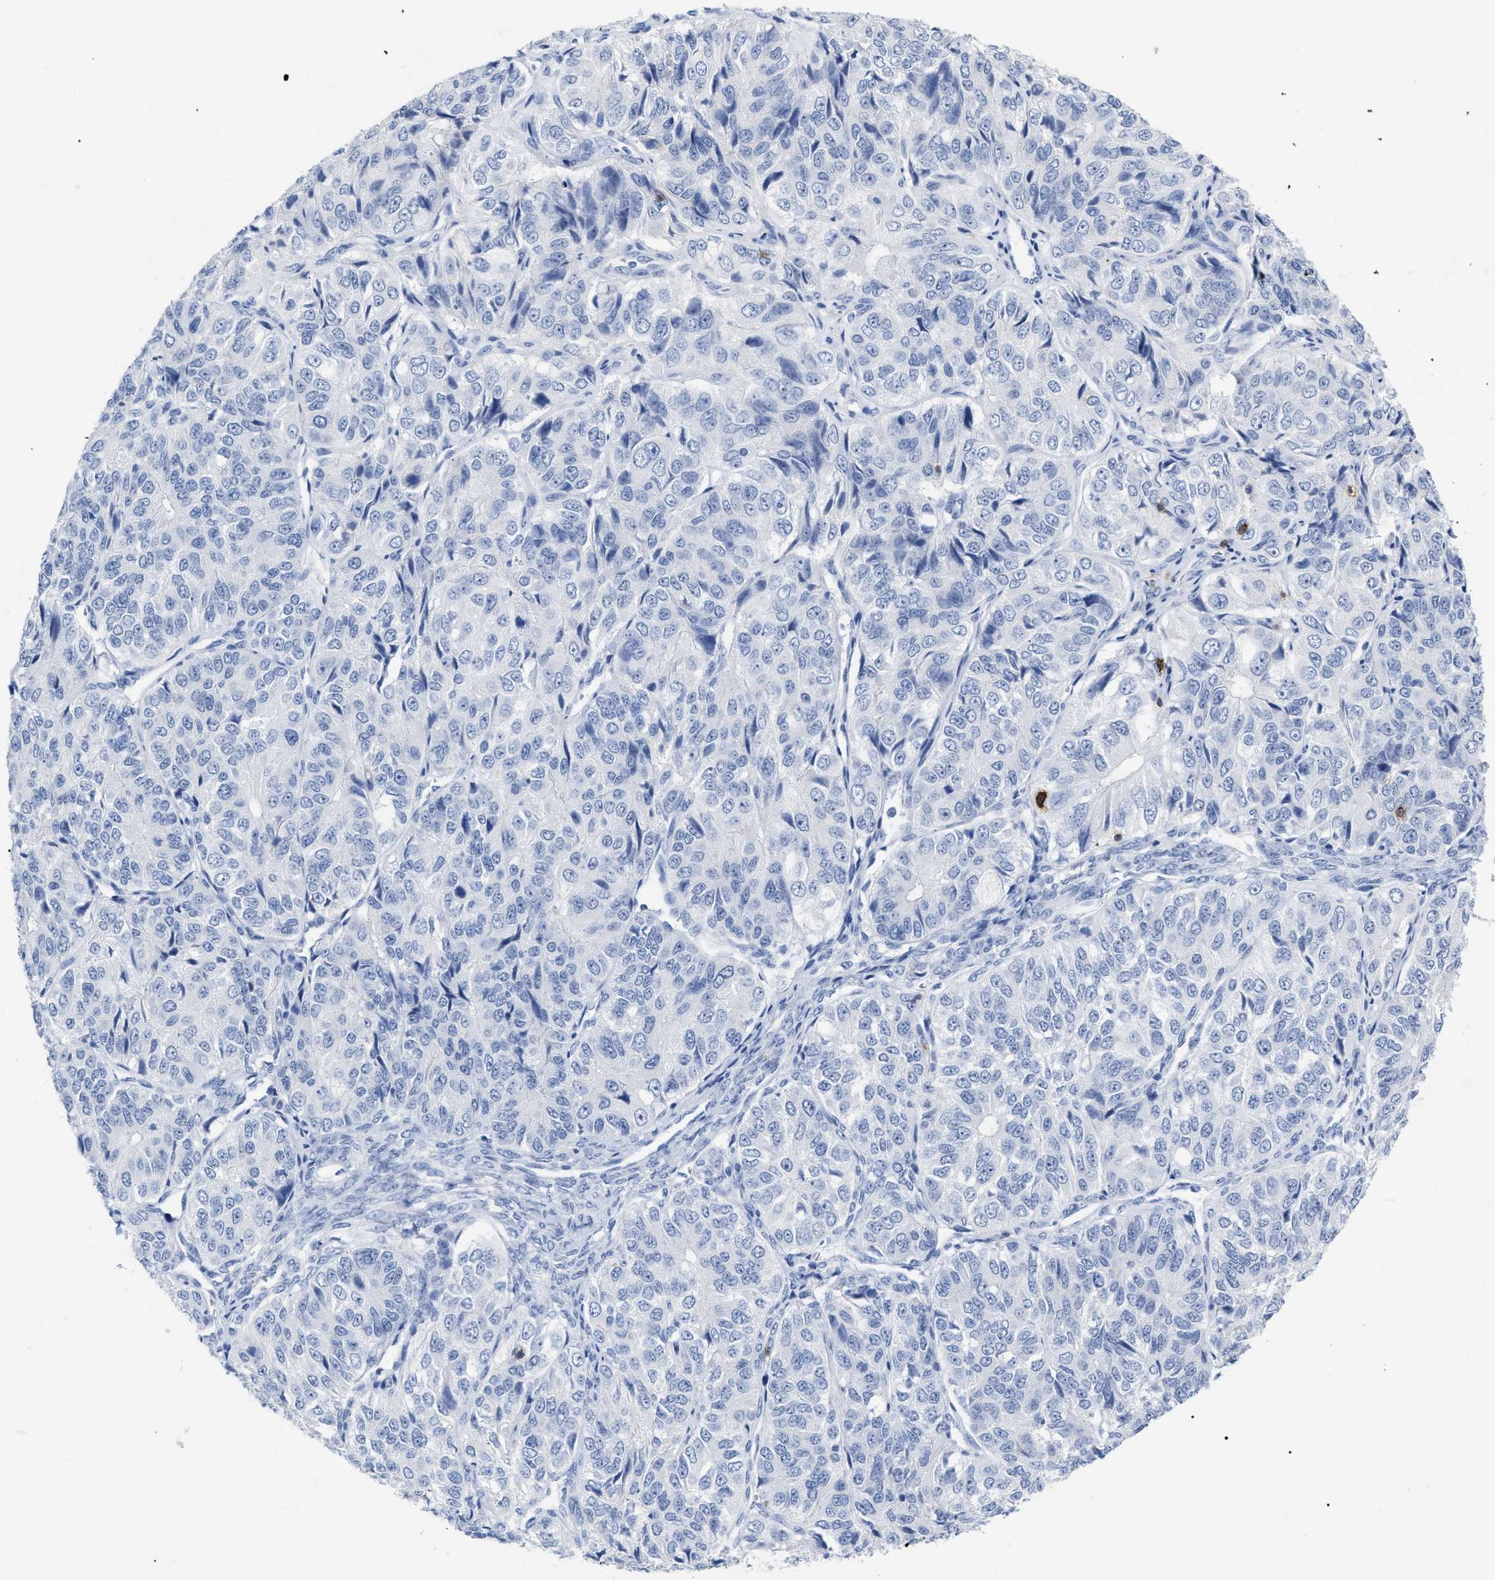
{"staining": {"intensity": "negative", "quantity": "none", "location": "none"}, "tissue": "ovarian cancer", "cell_type": "Tumor cells", "image_type": "cancer", "snomed": [{"axis": "morphology", "description": "Carcinoma, endometroid"}, {"axis": "topography", "description": "Ovary"}], "caption": "Immunohistochemistry of human endometroid carcinoma (ovarian) displays no expression in tumor cells. Brightfield microscopy of immunohistochemistry (IHC) stained with DAB (brown) and hematoxylin (blue), captured at high magnification.", "gene": "CD5", "patient": {"sex": "female", "age": 51}}